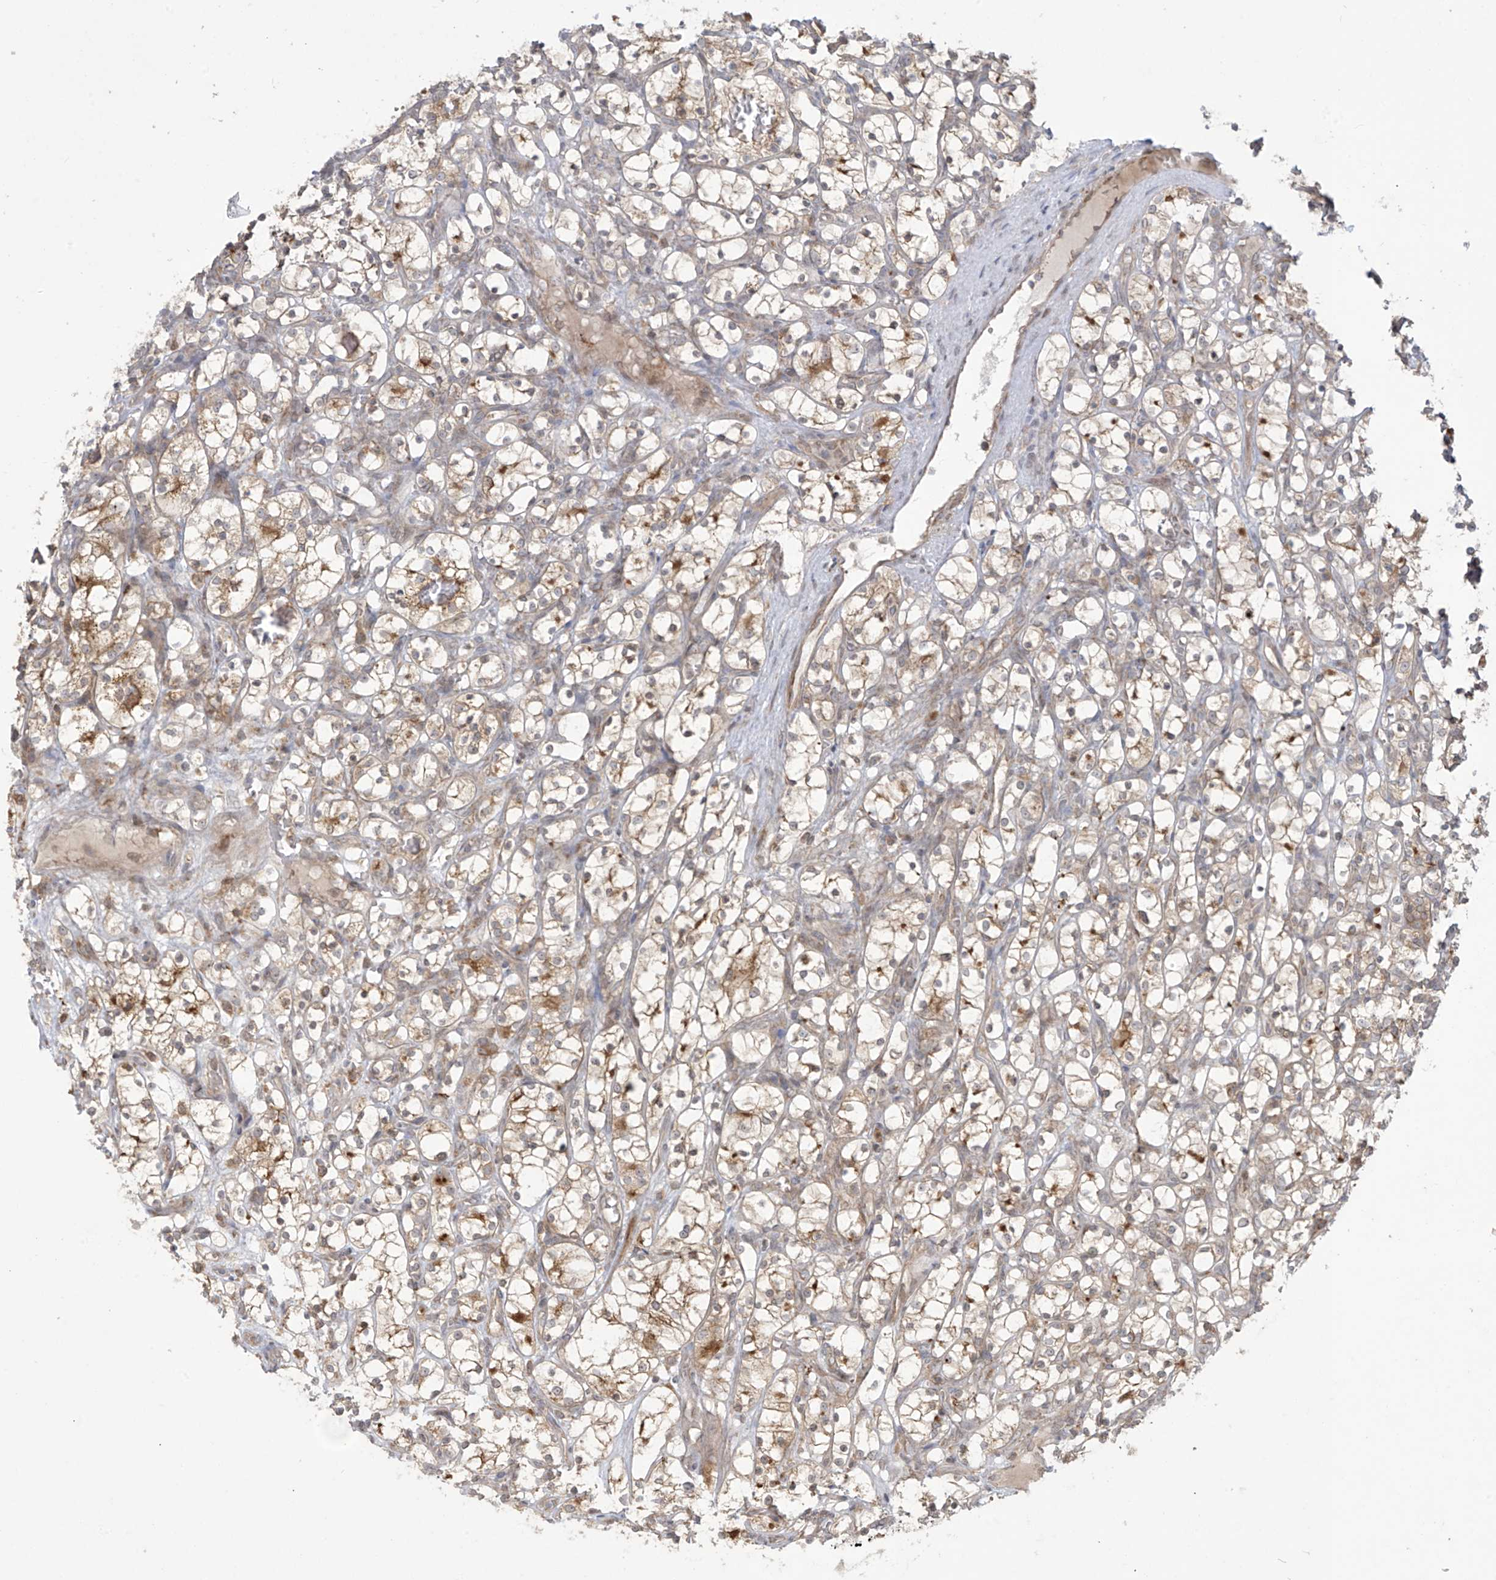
{"staining": {"intensity": "moderate", "quantity": "25%-75%", "location": "cytoplasmic/membranous"}, "tissue": "renal cancer", "cell_type": "Tumor cells", "image_type": "cancer", "snomed": [{"axis": "morphology", "description": "Adenocarcinoma, NOS"}, {"axis": "topography", "description": "Kidney"}], "caption": "This image demonstrates immunohistochemistry (IHC) staining of human renal cancer, with medium moderate cytoplasmic/membranous positivity in about 25%-75% of tumor cells.", "gene": "PPAT", "patient": {"sex": "female", "age": 69}}